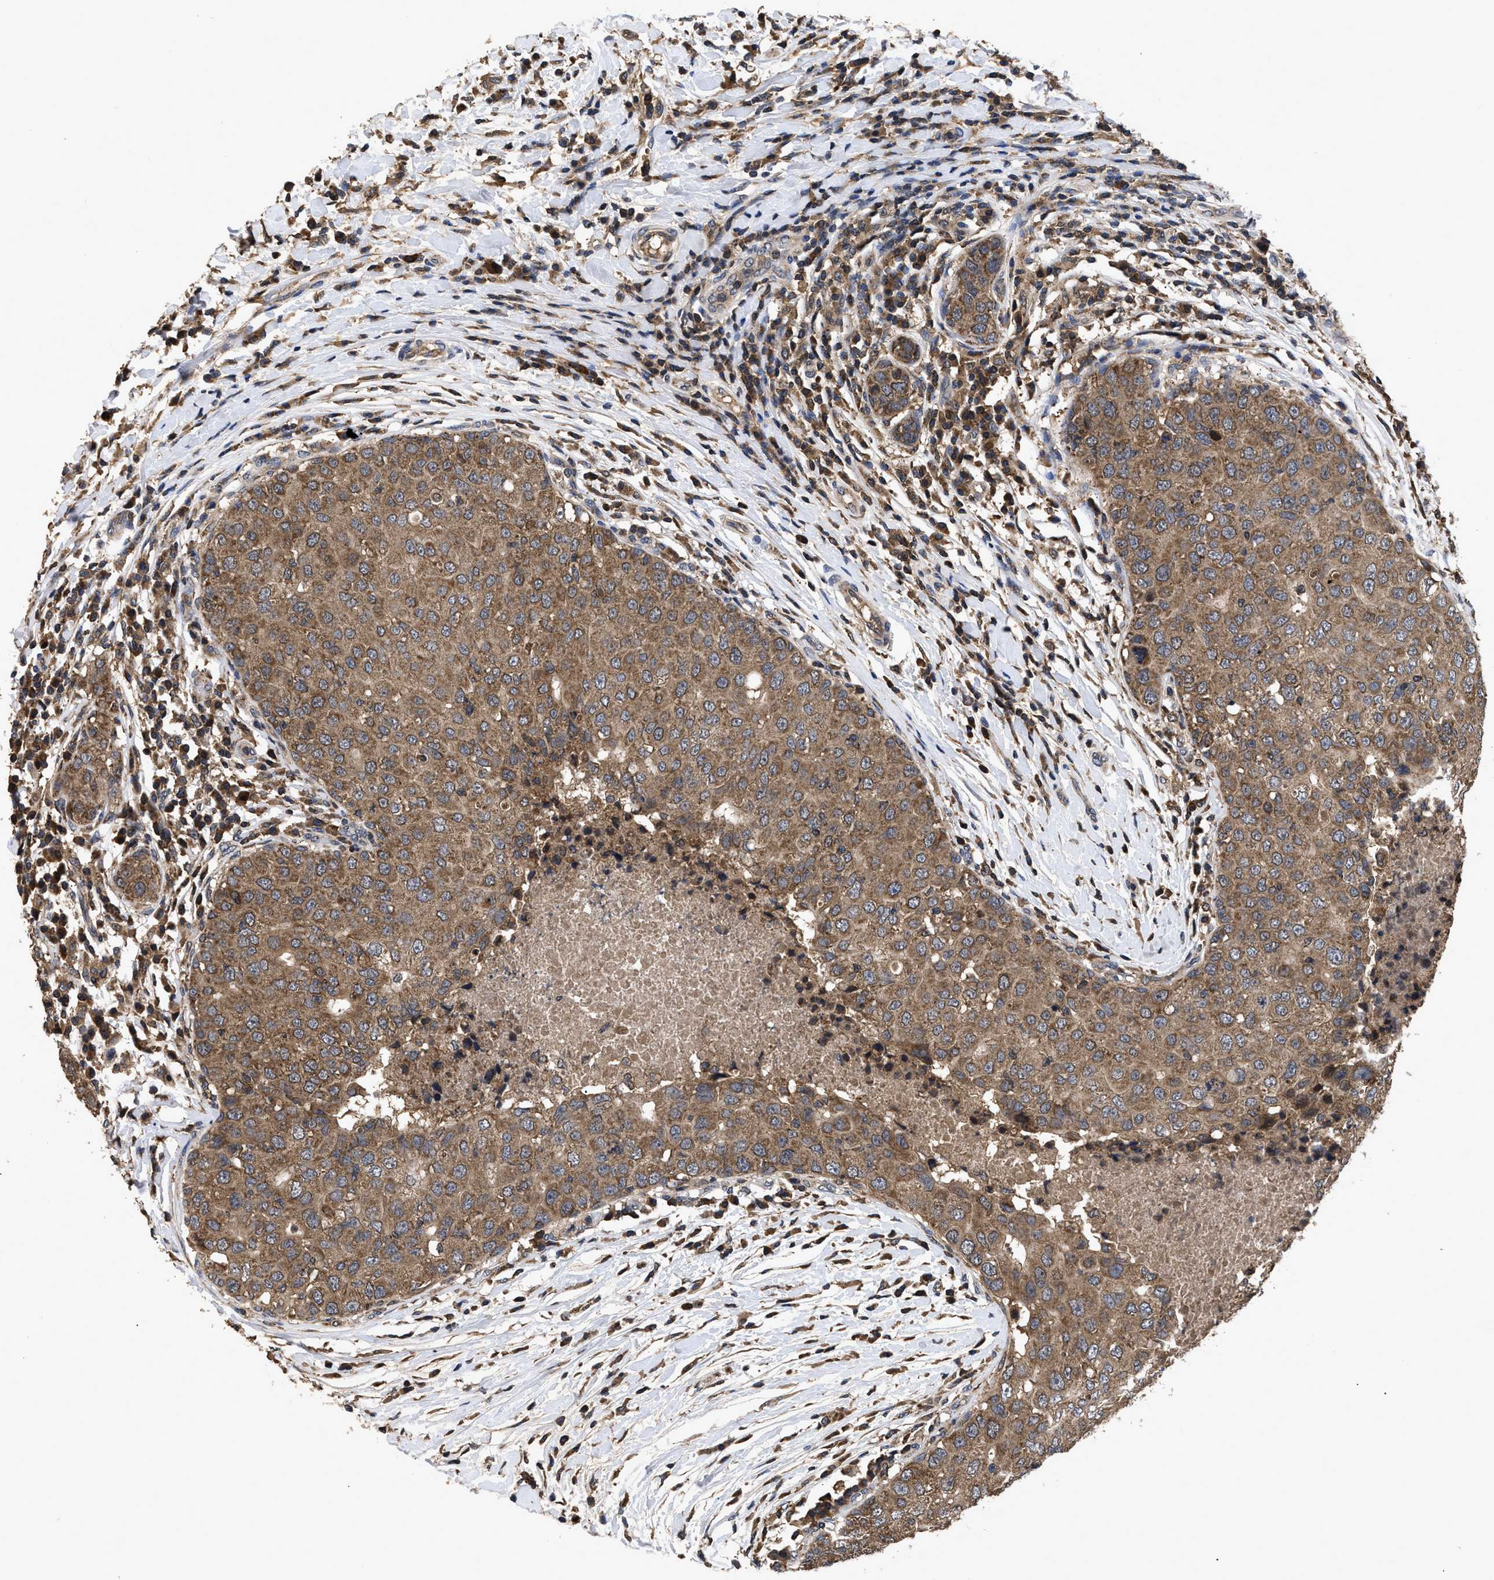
{"staining": {"intensity": "moderate", "quantity": ">75%", "location": "cytoplasmic/membranous"}, "tissue": "breast cancer", "cell_type": "Tumor cells", "image_type": "cancer", "snomed": [{"axis": "morphology", "description": "Duct carcinoma"}, {"axis": "topography", "description": "Breast"}], "caption": "Immunohistochemistry image of neoplastic tissue: breast cancer stained using immunohistochemistry (IHC) demonstrates medium levels of moderate protein expression localized specifically in the cytoplasmic/membranous of tumor cells, appearing as a cytoplasmic/membranous brown color.", "gene": "LRRC3", "patient": {"sex": "female", "age": 27}}